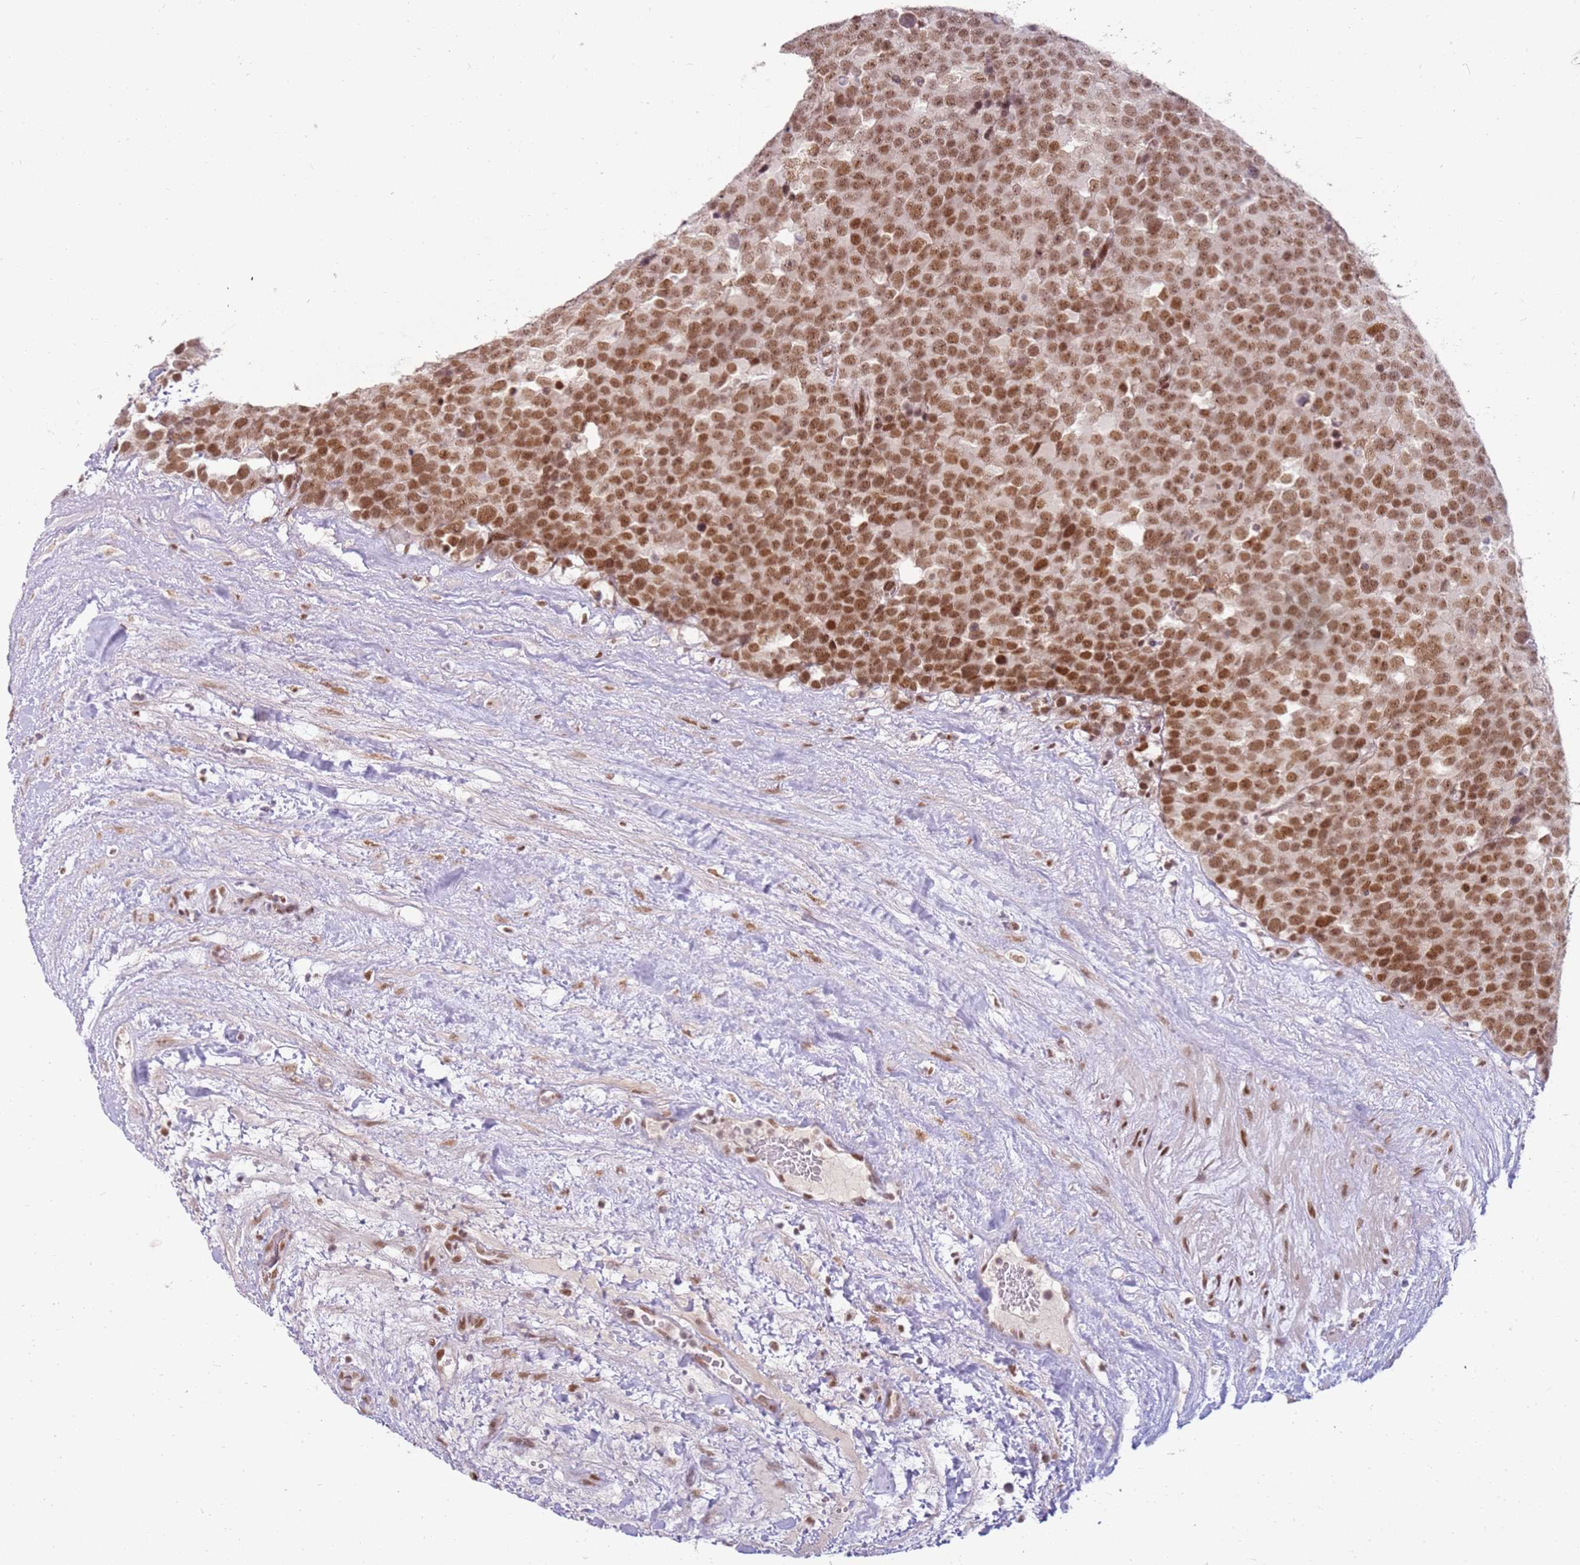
{"staining": {"intensity": "moderate", "quantity": ">75%", "location": "nuclear"}, "tissue": "testis cancer", "cell_type": "Tumor cells", "image_type": "cancer", "snomed": [{"axis": "morphology", "description": "Seminoma, NOS"}, {"axis": "topography", "description": "Testis"}], "caption": "An IHC image of tumor tissue is shown. Protein staining in brown shows moderate nuclear positivity in testis seminoma within tumor cells. The protein is stained brown, and the nuclei are stained in blue (DAB IHC with brightfield microscopy, high magnification).", "gene": "PHC2", "patient": {"sex": "male", "age": 71}}